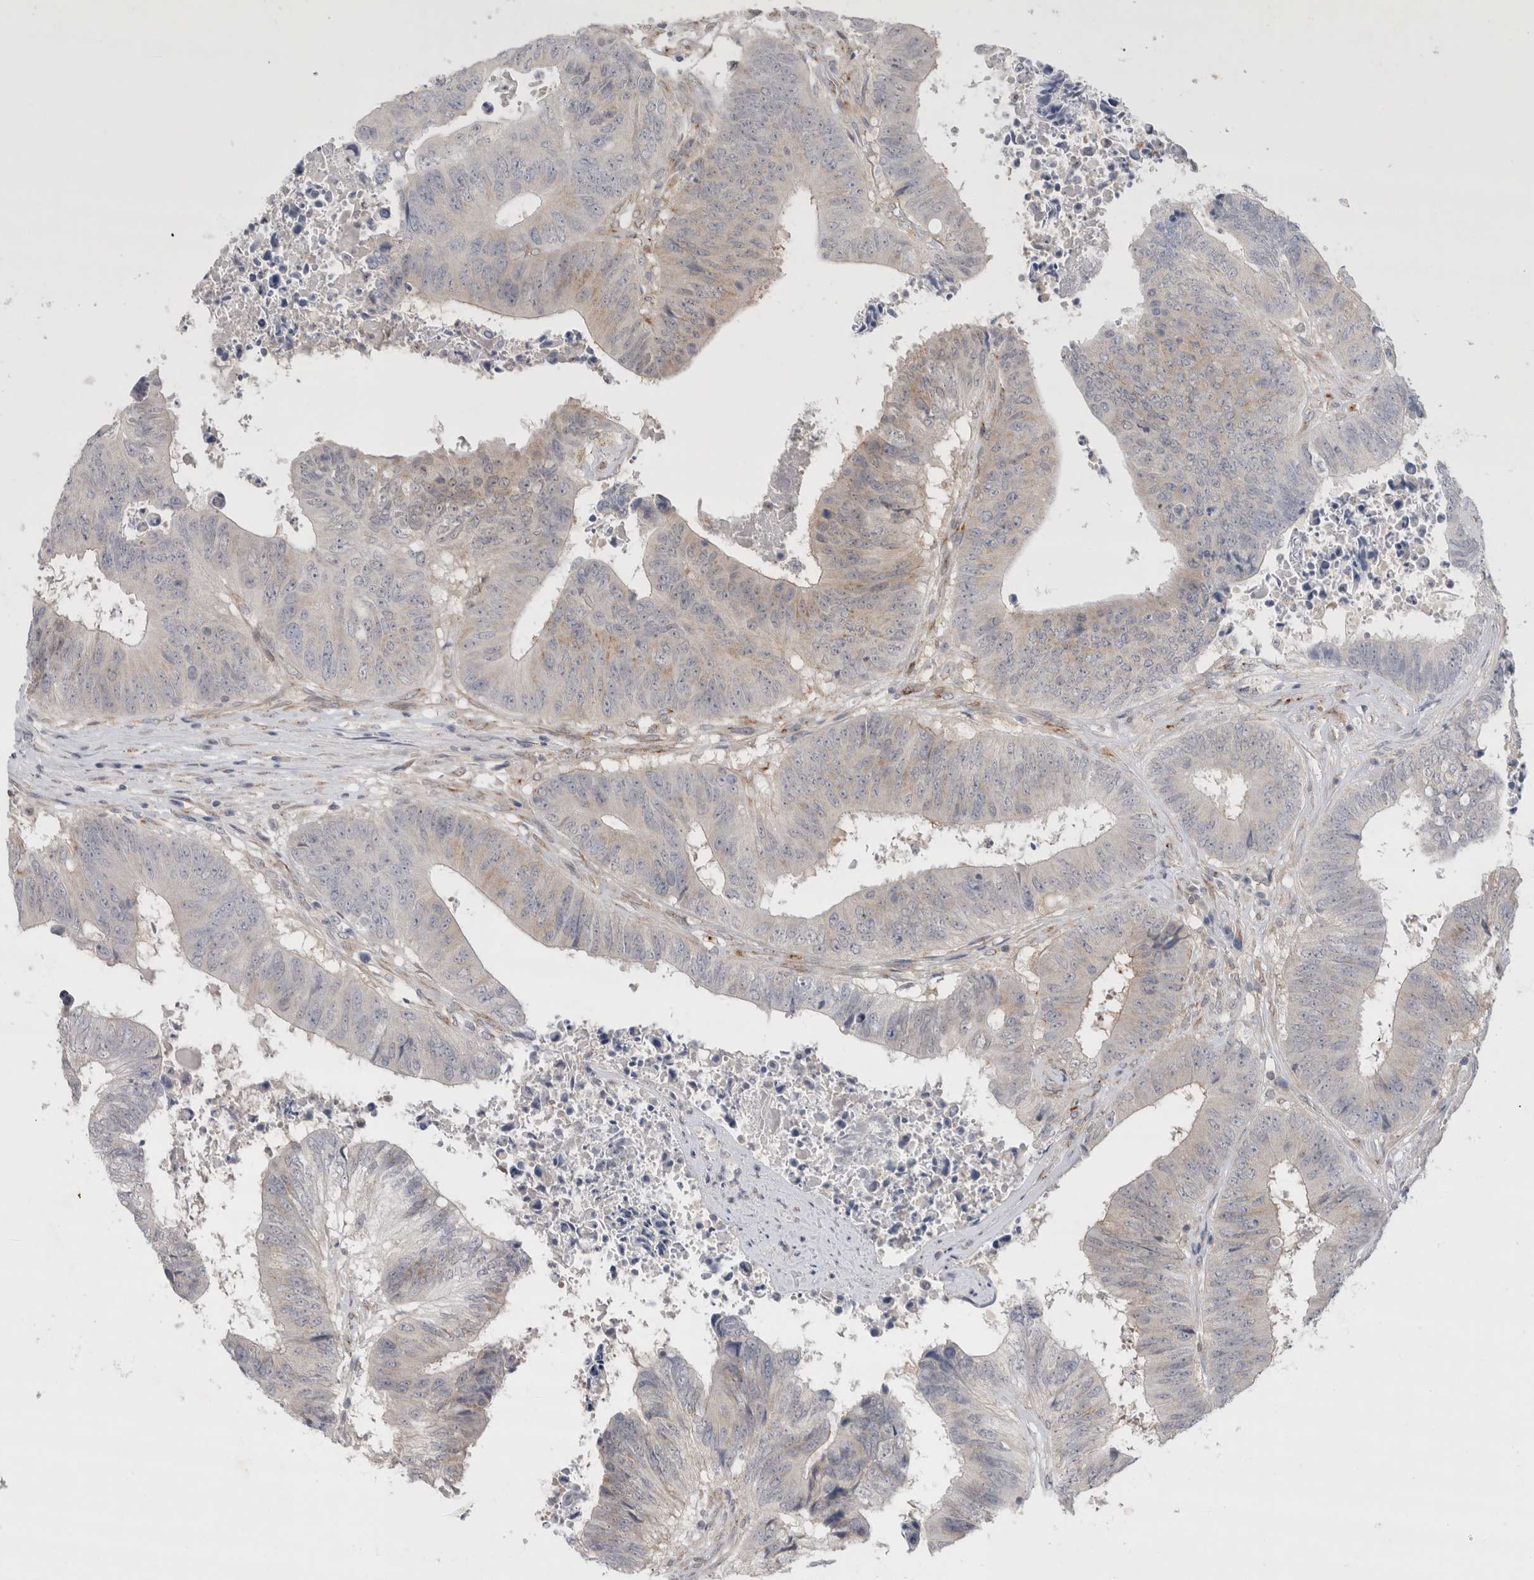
{"staining": {"intensity": "weak", "quantity": "<25%", "location": "cytoplasmic/membranous"}, "tissue": "colorectal cancer", "cell_type": "Tumor cells", "image_type": "cancer", "snomed": [{"axis": "morphology", "description": "Adenocarcinoma, NOS"}, {"axis": "topography", "description": "Rectum"}], "caption": "A high-resolution histopathology image shows immunohistochemistry (IHC) staining of colorectal adenocarcinoma, which demonstrates no significant staining in tumor cells. (IHC, brightfield microscopy, high magnification).", "gene": "BICD2", "patient": {"sex": "male", "age": 72}}